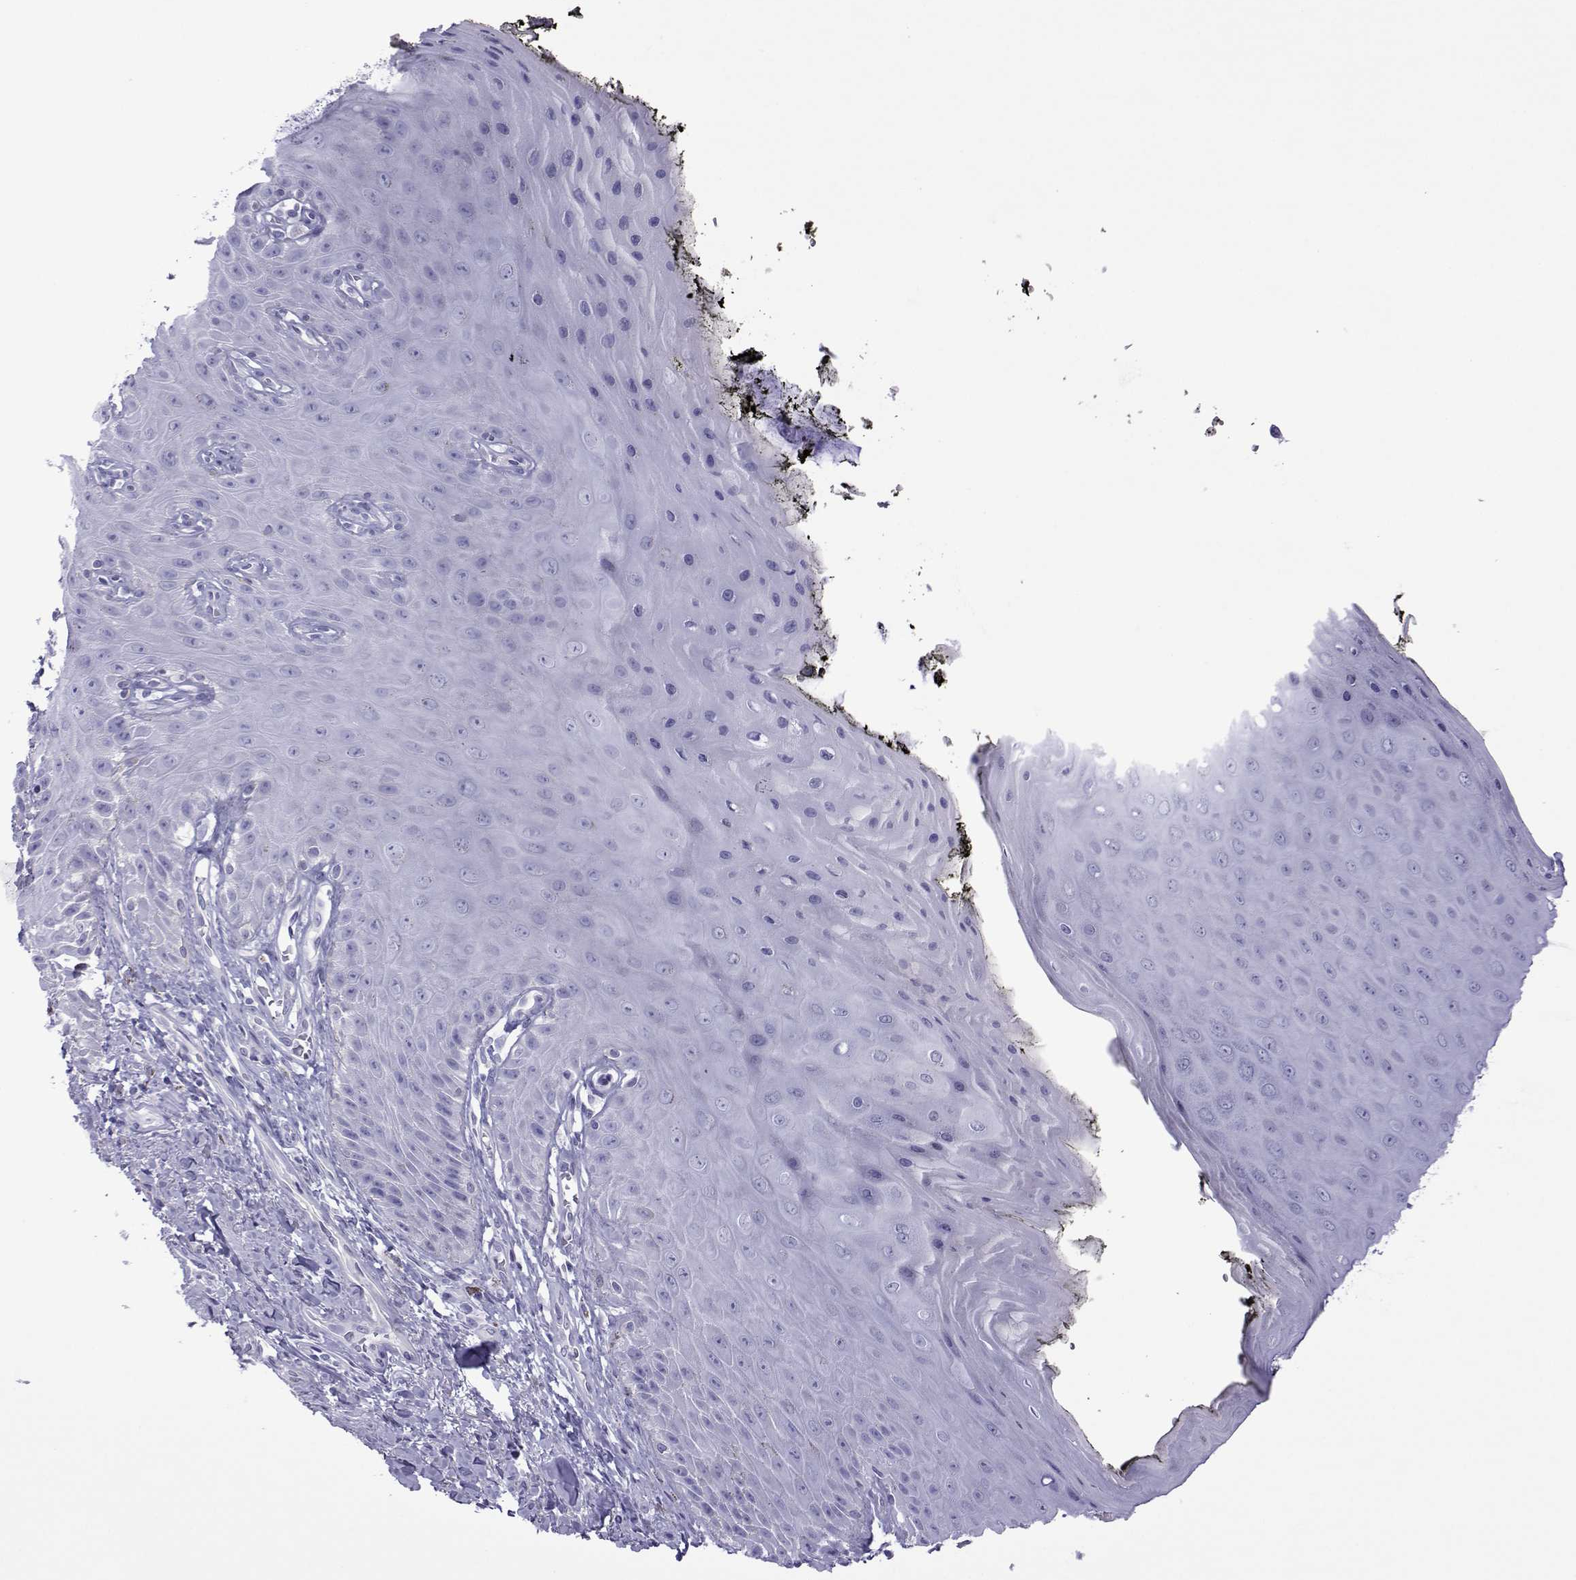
{"staining": {"intensity": "negative", "quantity": "none", "location": "none"}, "tissue": "skin", "cell_type": "Epidermal cells", "image_type": "normal", "snomed": [{"axis": "morphology", "description": "Normal tissue, NOS"}, {"axis": "topography", "description": "Anal"}, {"axis": "topography", "description": "Peripheral nerve tissue"}], "caption": "A high-resolution micrograph shows immunohistochemistry (IHC) staining of unremarkable skin, which reveals no significant positivity in epidermal cells.", "gene": "SPANXA1", "patient": {"sex": "male", "age": 53}}